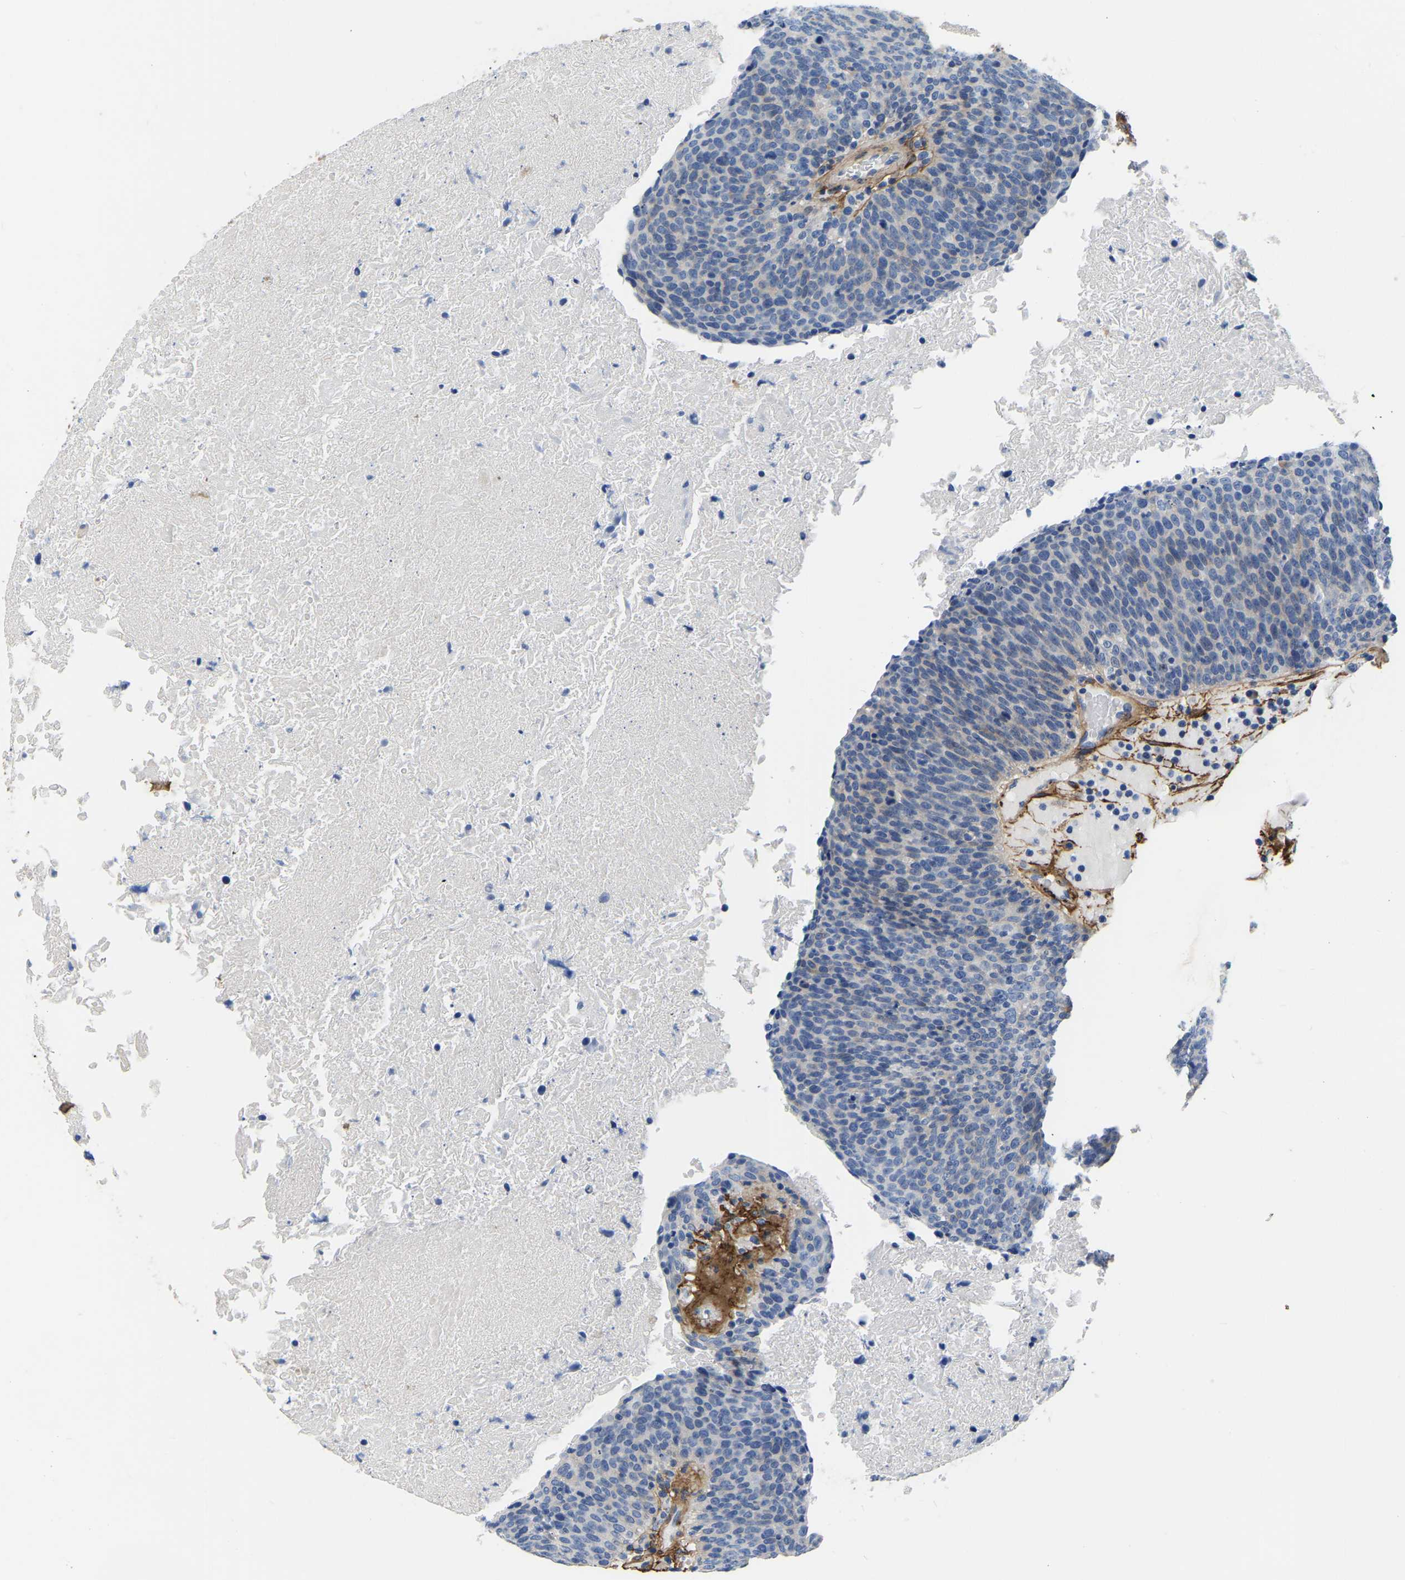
{"staining": {"intensity": "negative", "quantity": "none", "location": "none"}, "tissue": "head and neck cancer", "cell_type": "Tumor cells", "image_type": "cancer", "snomed": [{"axis": "morphology", "description": "Squamous cell carcinoma, NOS"}, {"axis": "morphology", "description": "Squamous cell carcinoma, metastatic, NOS"}, {"axis": "topography", "description": "Lymph node"}, {"axis": "topography", "description": "Head-Neck"}], "caption": "This is an IHC image of human head and neck metastatic squamous cell carcinoma. There is no staining in tumor cells.", "gene": "COL6A1", "patient": {"sex": "male", "age": 62}}